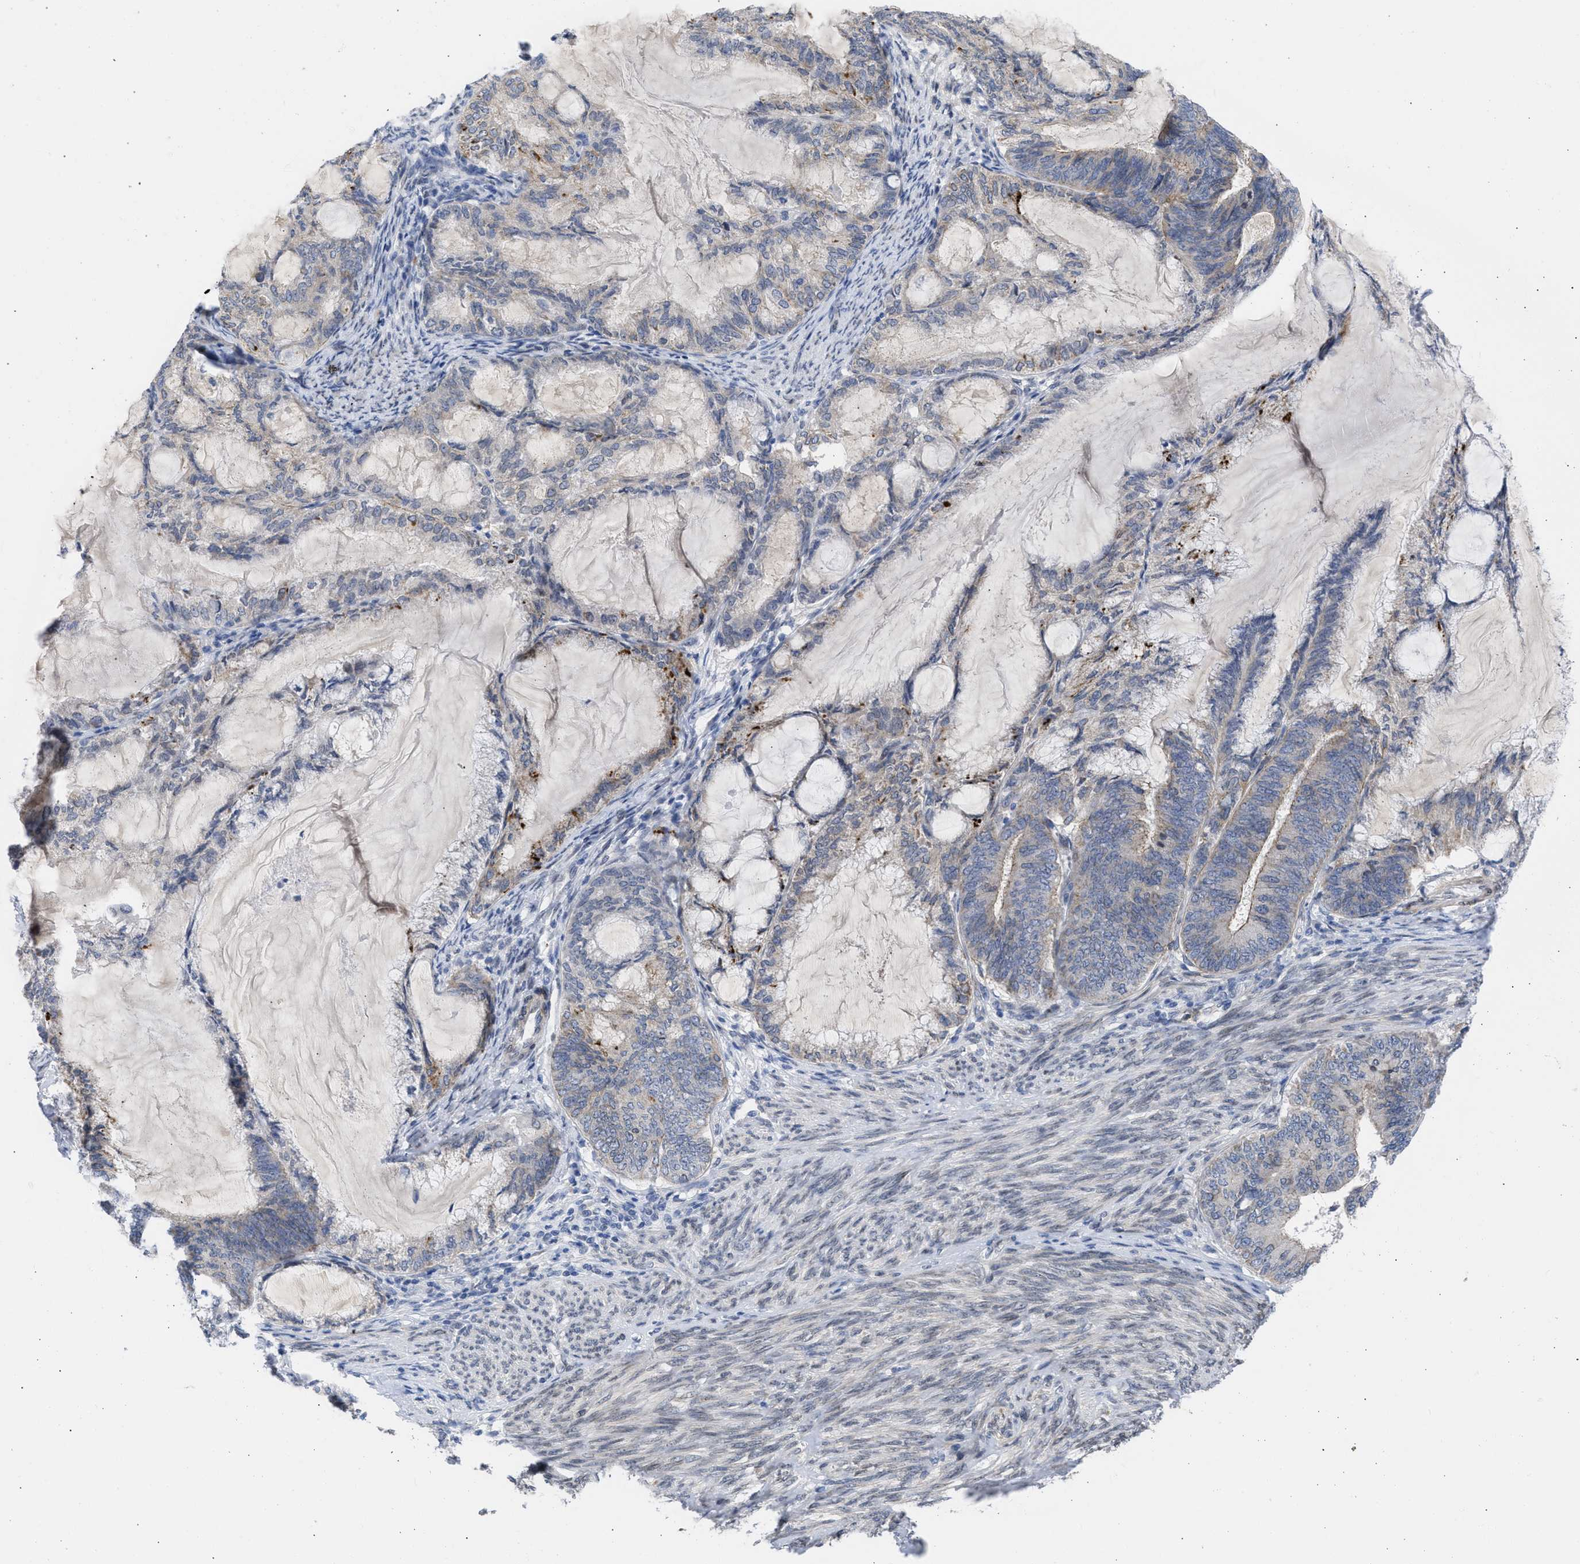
{"staining": {"intensity": "weak", "quantity": "<25%", "location": "cytoplasmic/membranous"}, "tissue": "endometrial cancer", "cell_type": "Tumor cells", "image_type": "cancer", "snomed": [{"axis": "morphology", "description": "Adenocarcinoma, NOS"}, {"axis": "topography", "description": "Endometrium"}], "caption": "IHC micrograph of endometrial adenocarcinoma stained for a protein (brown), which displays no staining in tumor cells.", "gene": "NUP35", "patient": {"sex": "female", "age": 86}}